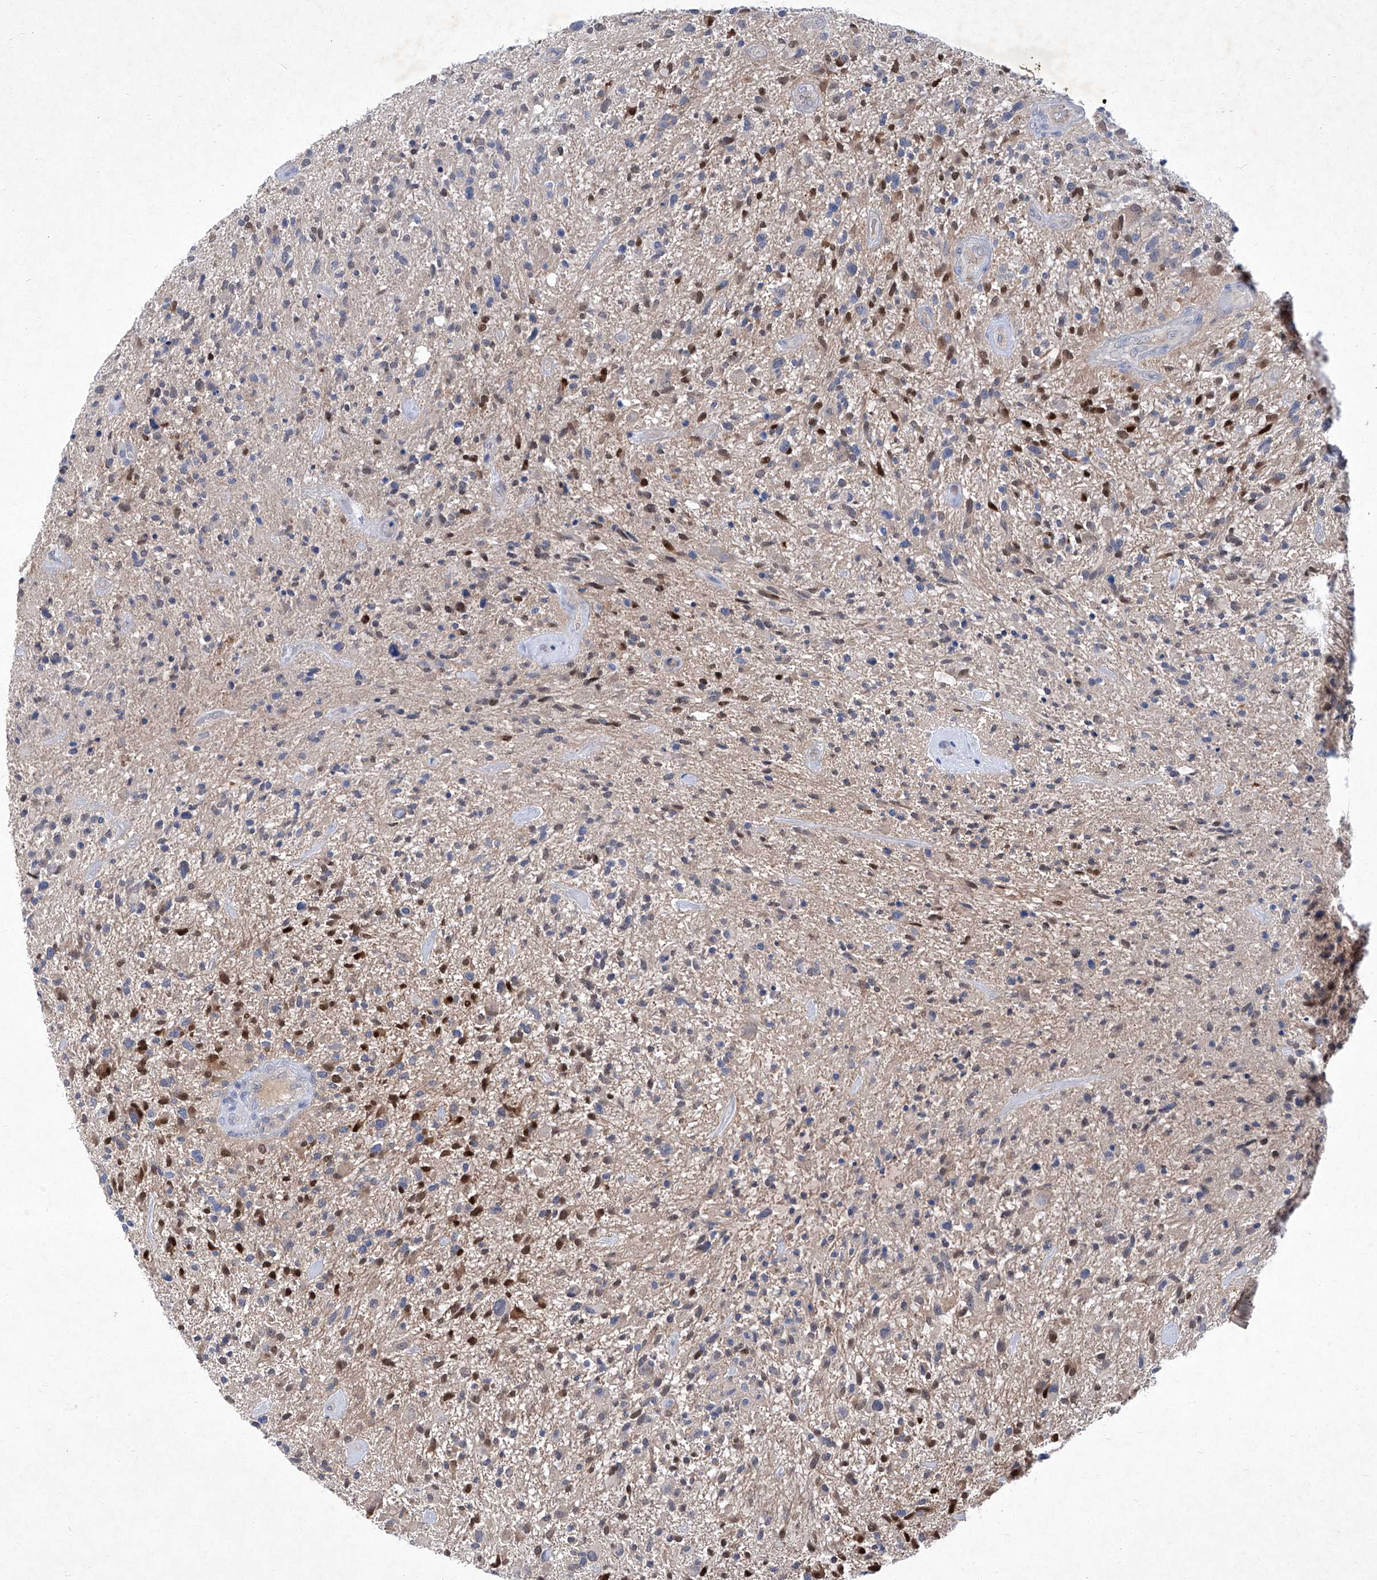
{"staining": {"intensity": "moderate", "quantity": "<25%", "location": "nuclear"}, "tissue": "glioma", "cell_type": "Tumor cells", "image_type": "cancer", "snomed": [{"axis": "morphology", "description": "Glioma, malignant, High grade"}, {"axis": "topography", "description": "Brain"}], "caption": "A brown stain labels moderate nuclear expression of a protein in glioma tumor cells.", "gene": "SBK2", "patient": {"sex": "male", "age": 47}}